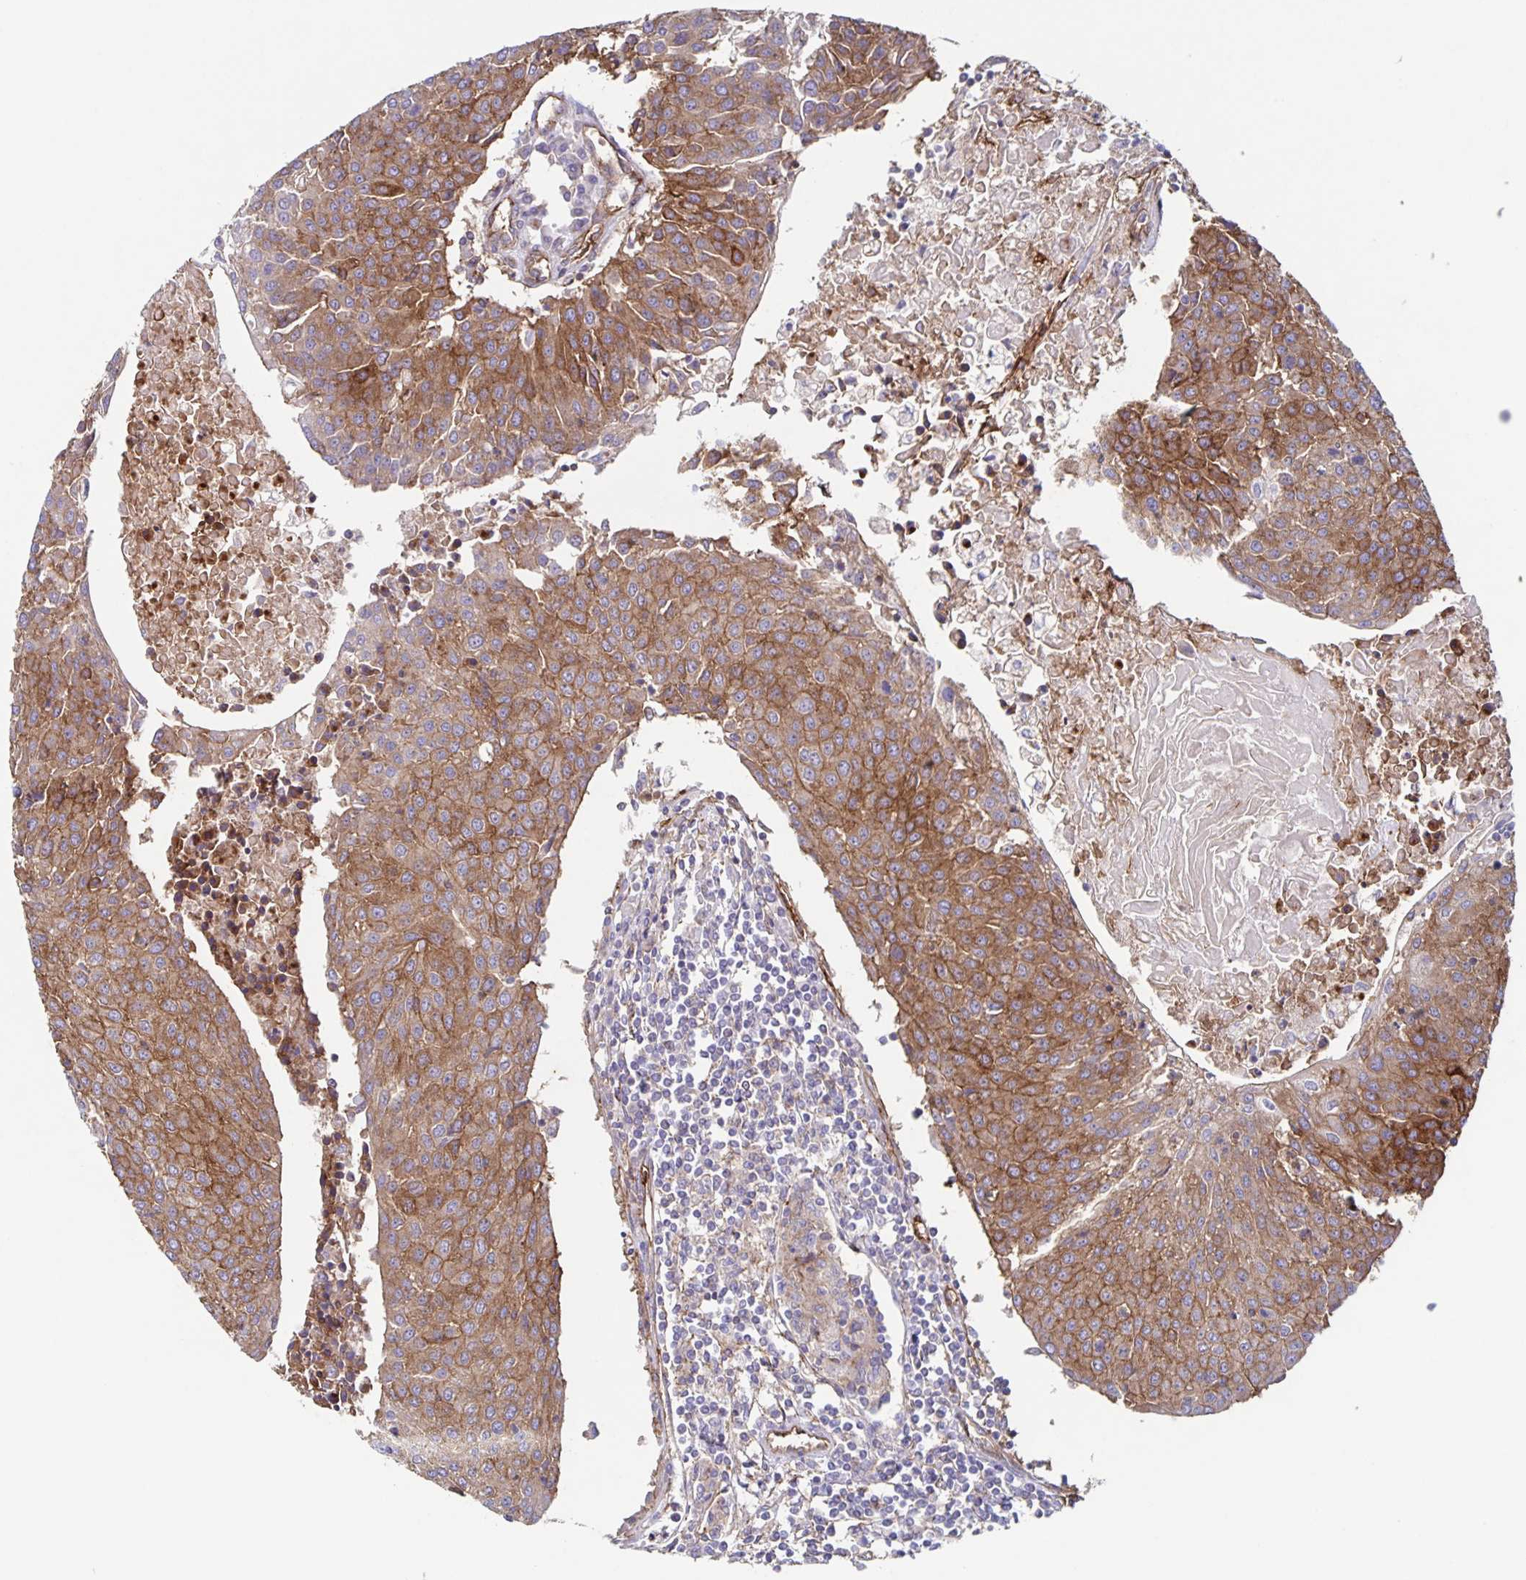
{"staining": {"intensity": "moderate", "quantity": ">75%", "location": "cytoplasmic/membranous"}, "tissue": "urothelial cancer", "cell_type": "Tumor cells", "image_type": "cancer", "snomed": [{"axis": "morphology", "description": "Urothelial carcinoma, High grade"}, {"axis": "topography", "description": "Urinary bladder"}], "caption": "This image shows immunohistochemistry (IHC) staining of human high-grade urothelial carcinoma, with medium moderate cytoplasmic/membranous staining in approximately >75% of tumor cells.", "gene": "ITGA2", "patient": {"sex": "female", "age": 85}}